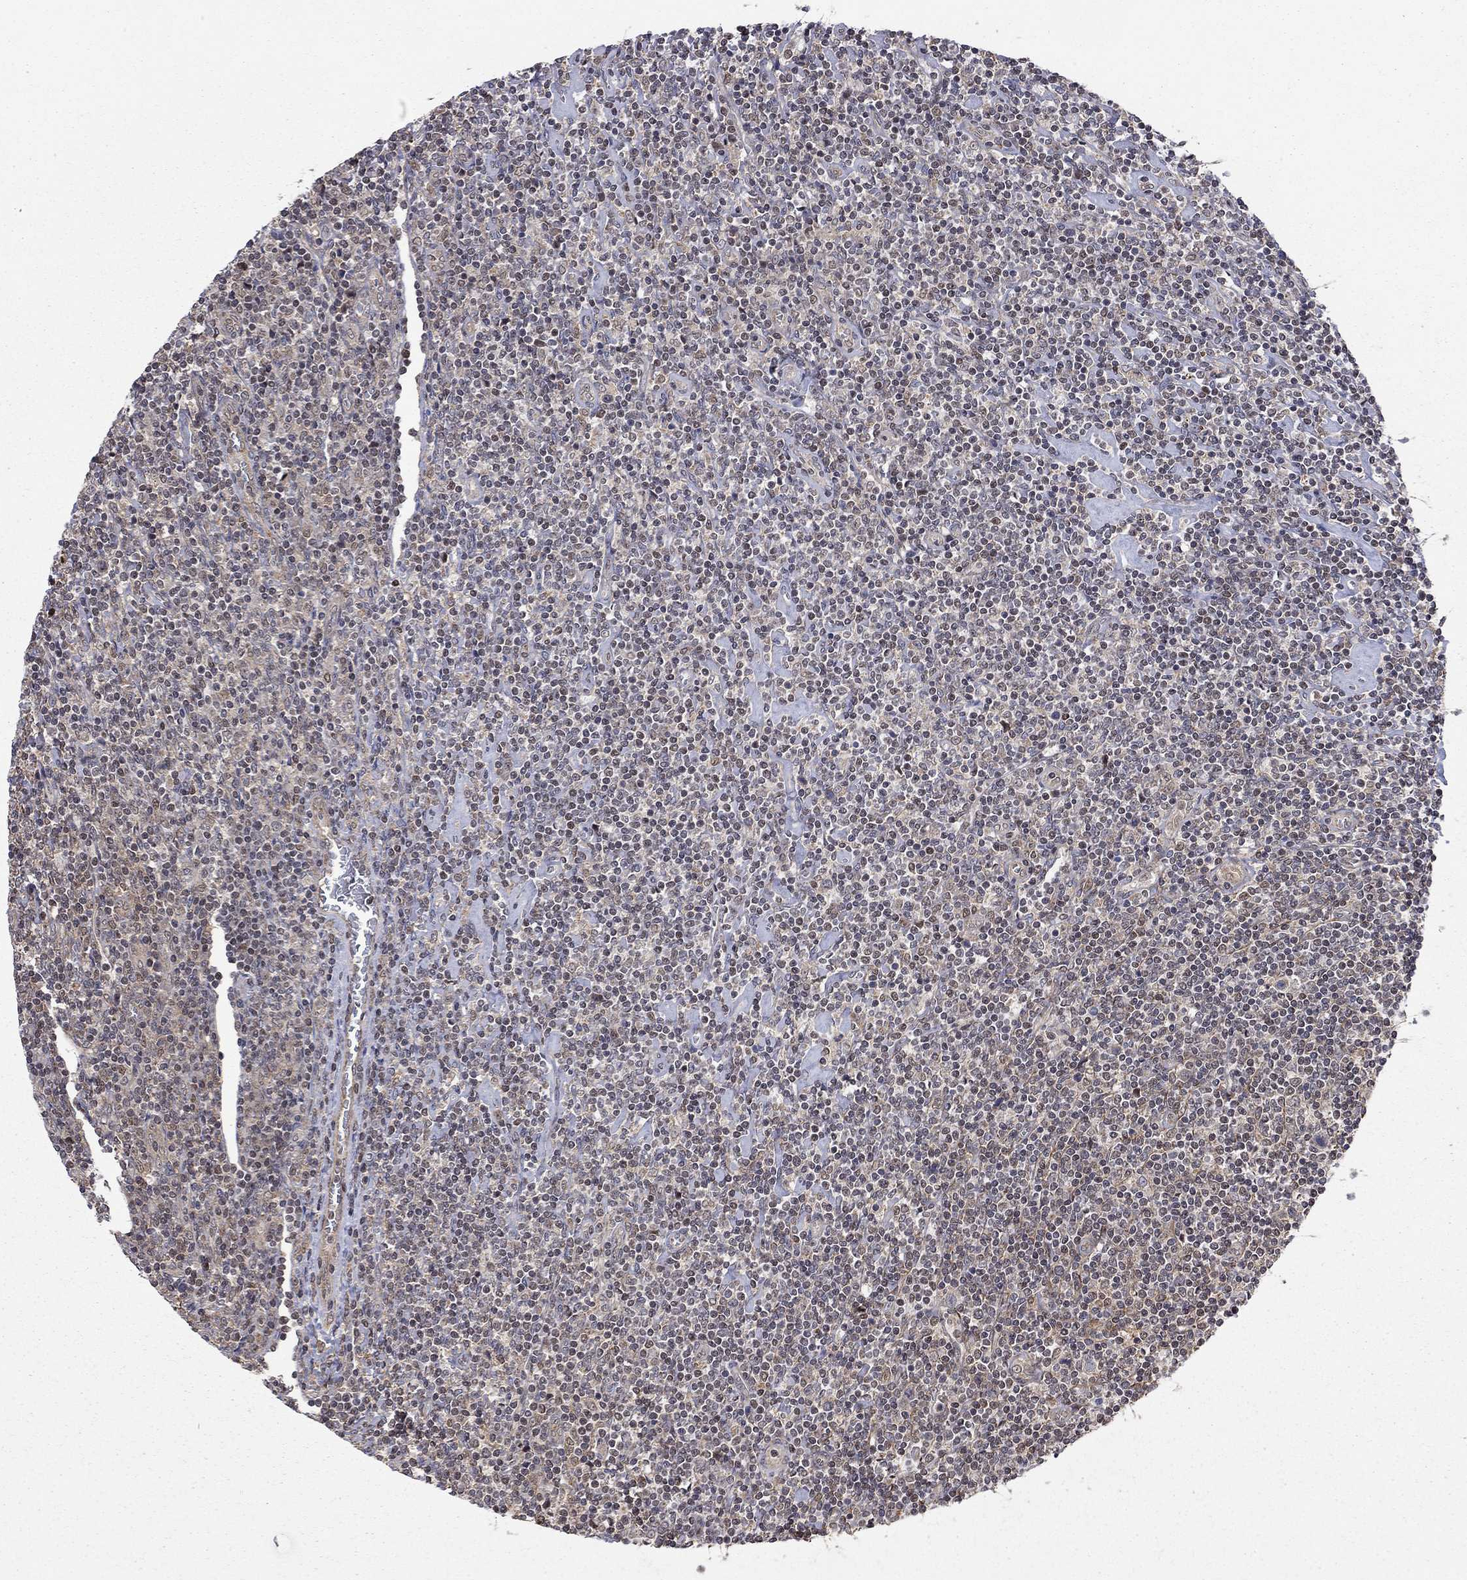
{"staining": {"intensity": "negative", "quantity": "none", "location": "none"}, "tissue": "lymphoma", "cell_type": "Tumor cells", "image_type": "cancer", "snomed": [{"axis": "morphology", "description": "Hodgkin's disease, NOS"}, {"axis": "topography", "description": "Lymph node"}], "caption": "Immunohistochemistry (IHC) micrograph of neoplastic tissue: human lymphoma stained with DAB (3,3'-diaminobenzidine) reveals no significant protein positivity in tumor cells. (DAB immunohistochemistry visualized using brightfield microscopy, high magnification).", "gene": "TDP1", "patient": {"sex": "male", "age": 40}}